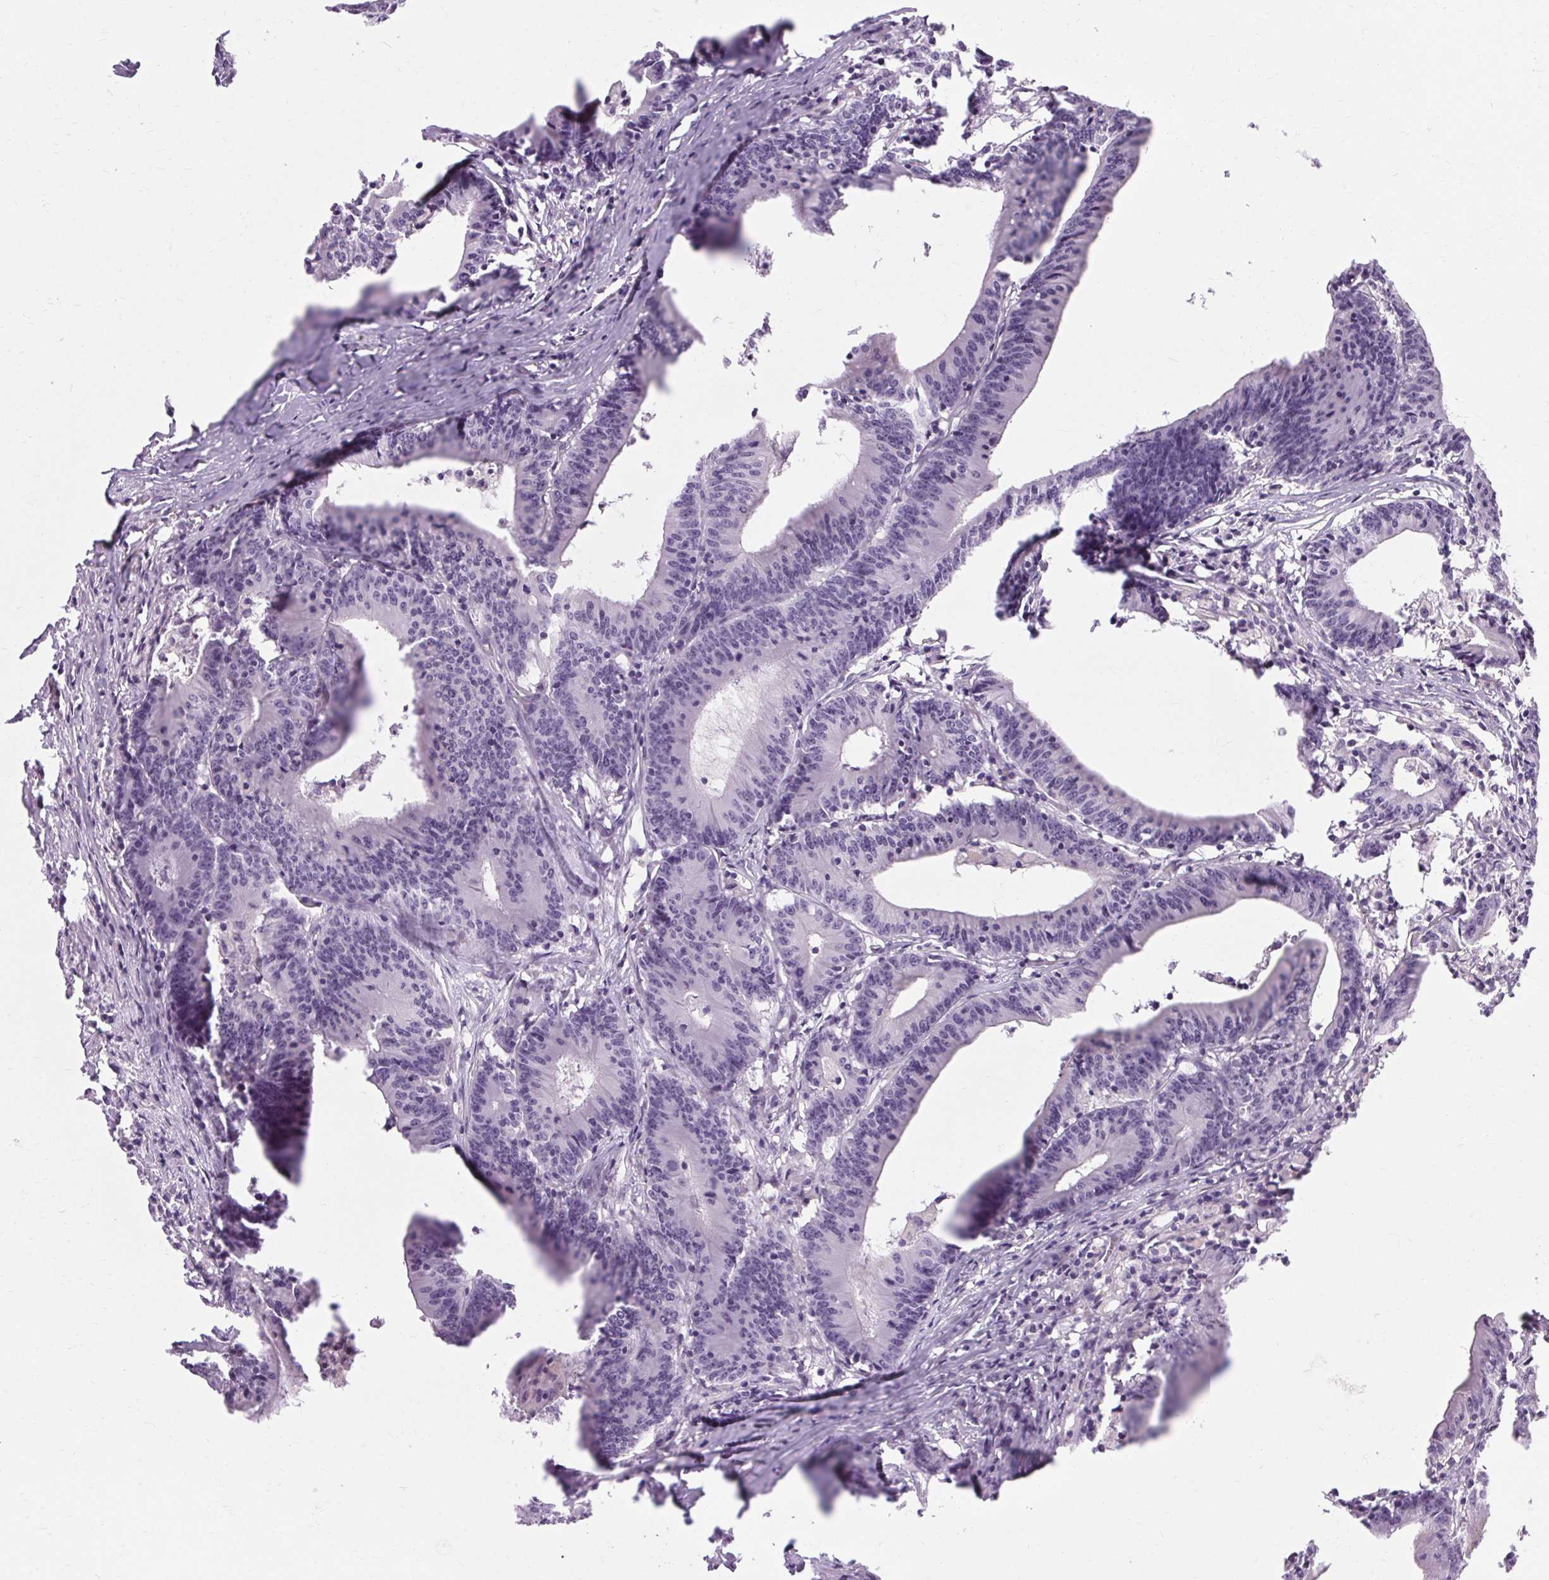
{"staining": {"intensity": "negative", "quantity": "none", "location": "none"}, "tissue": "colorectal cancer", "cell_type": "Tumor cells", "image_type": "cancer", "snomed": [{"axis": "morphology", "description": "Adenocarcinoma, NOS"}, {"axis": "topography", "description": "Colon"}], "caption": "This image is of colorectal adenocarcinoma stained with immunohistochemistry to label a protein in brown with the nuclei are counter-stained blue. There is no expression in tumor cells.", "gene": "TM6SF1", "patient": {"sex": "female", "age": 78}}